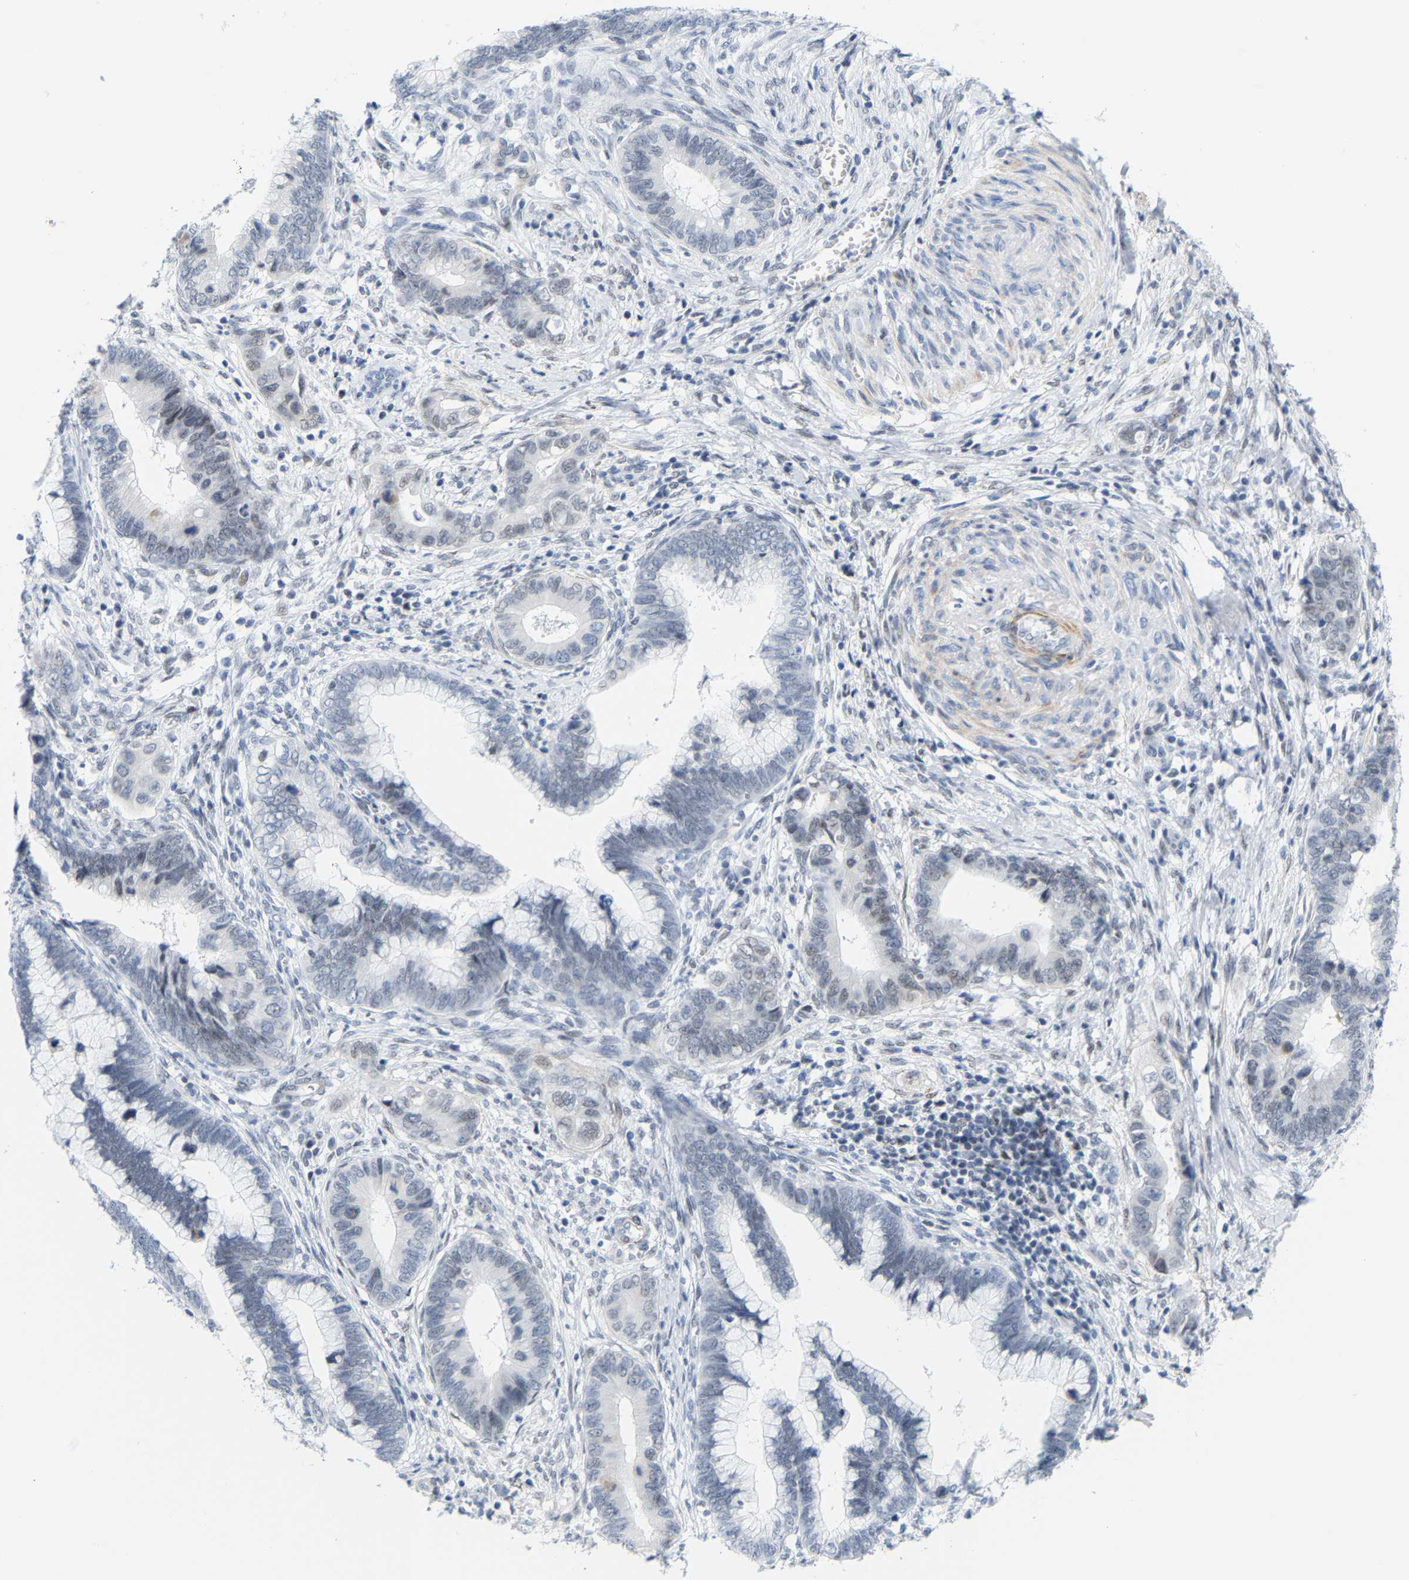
{"staining": {"intensity": "negative", "quantity": "none", "location": "none"}, "tissue": "cervical cancer", "cell_type": "Tumor cells", "image_type": "cancer", "snomed": [{"axis": "morphology", "description": "Adenocarcinoma, NOS"}, {"axis": "topography", "description": "Cervix"}], "caption": "Protein analysis of cervical cancer demonstrates no significant positivity in tumor cells.", "gene": "FAM180A", "patient": {"sex": "female", "age": 44}}